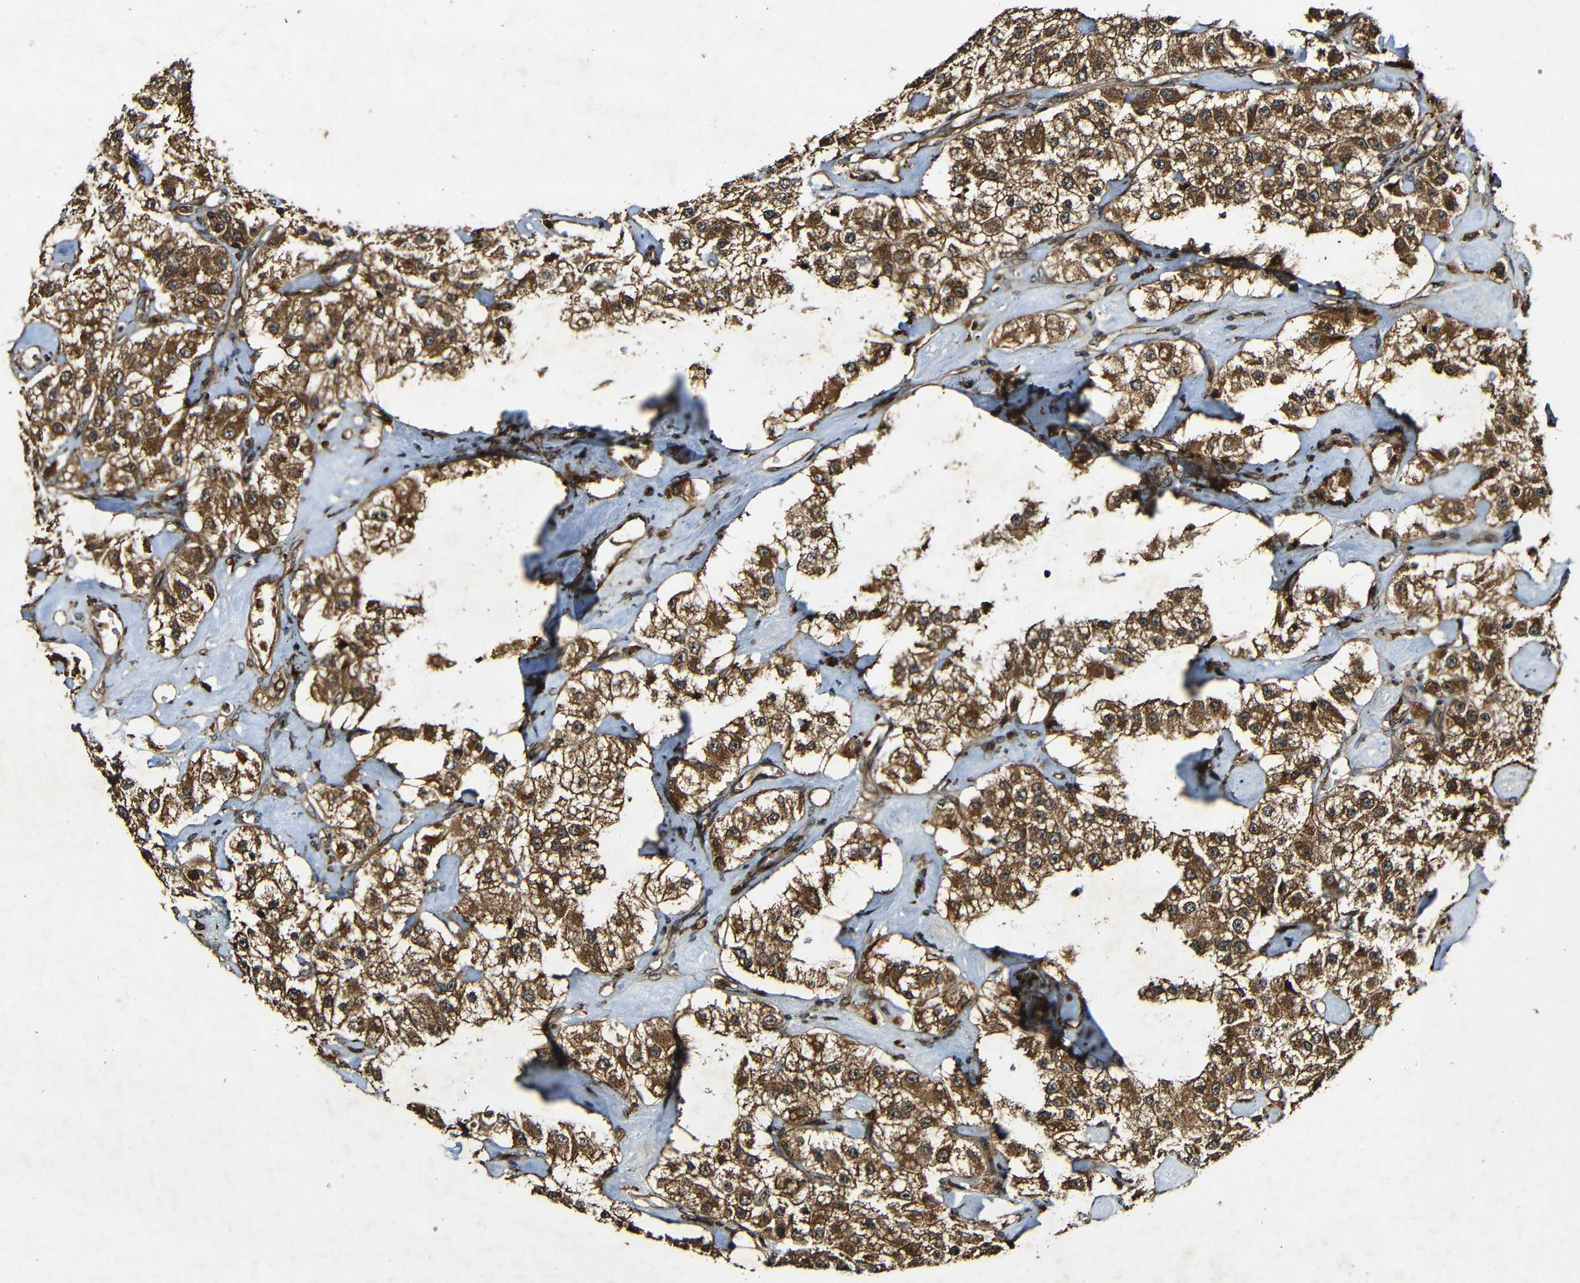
{"staining": {"intensity": "moderate", "quantity": ">75%", "location": "cytoplasmic/membranous"}, "tissue": "carcinoid", "cell_type": "Tumor cells", "image_type": "cancer", "snomed": [{"axis": "morphology", "description": "Carcinoid, malignant, NOS"}, {"axis": "topography", "description": "Pancreas"}], "caption": "High-magnification brightfield microscopy of malignant carcinoid stained with DAB (brown) and counterstained with hematoxylin (blue). tumor cells exhibit moderate cytoplasmic/membranous staining is seen in approximately>75% of cells.", "gene": "CASP8", "patient": {"sex": "male", "age": 41}}